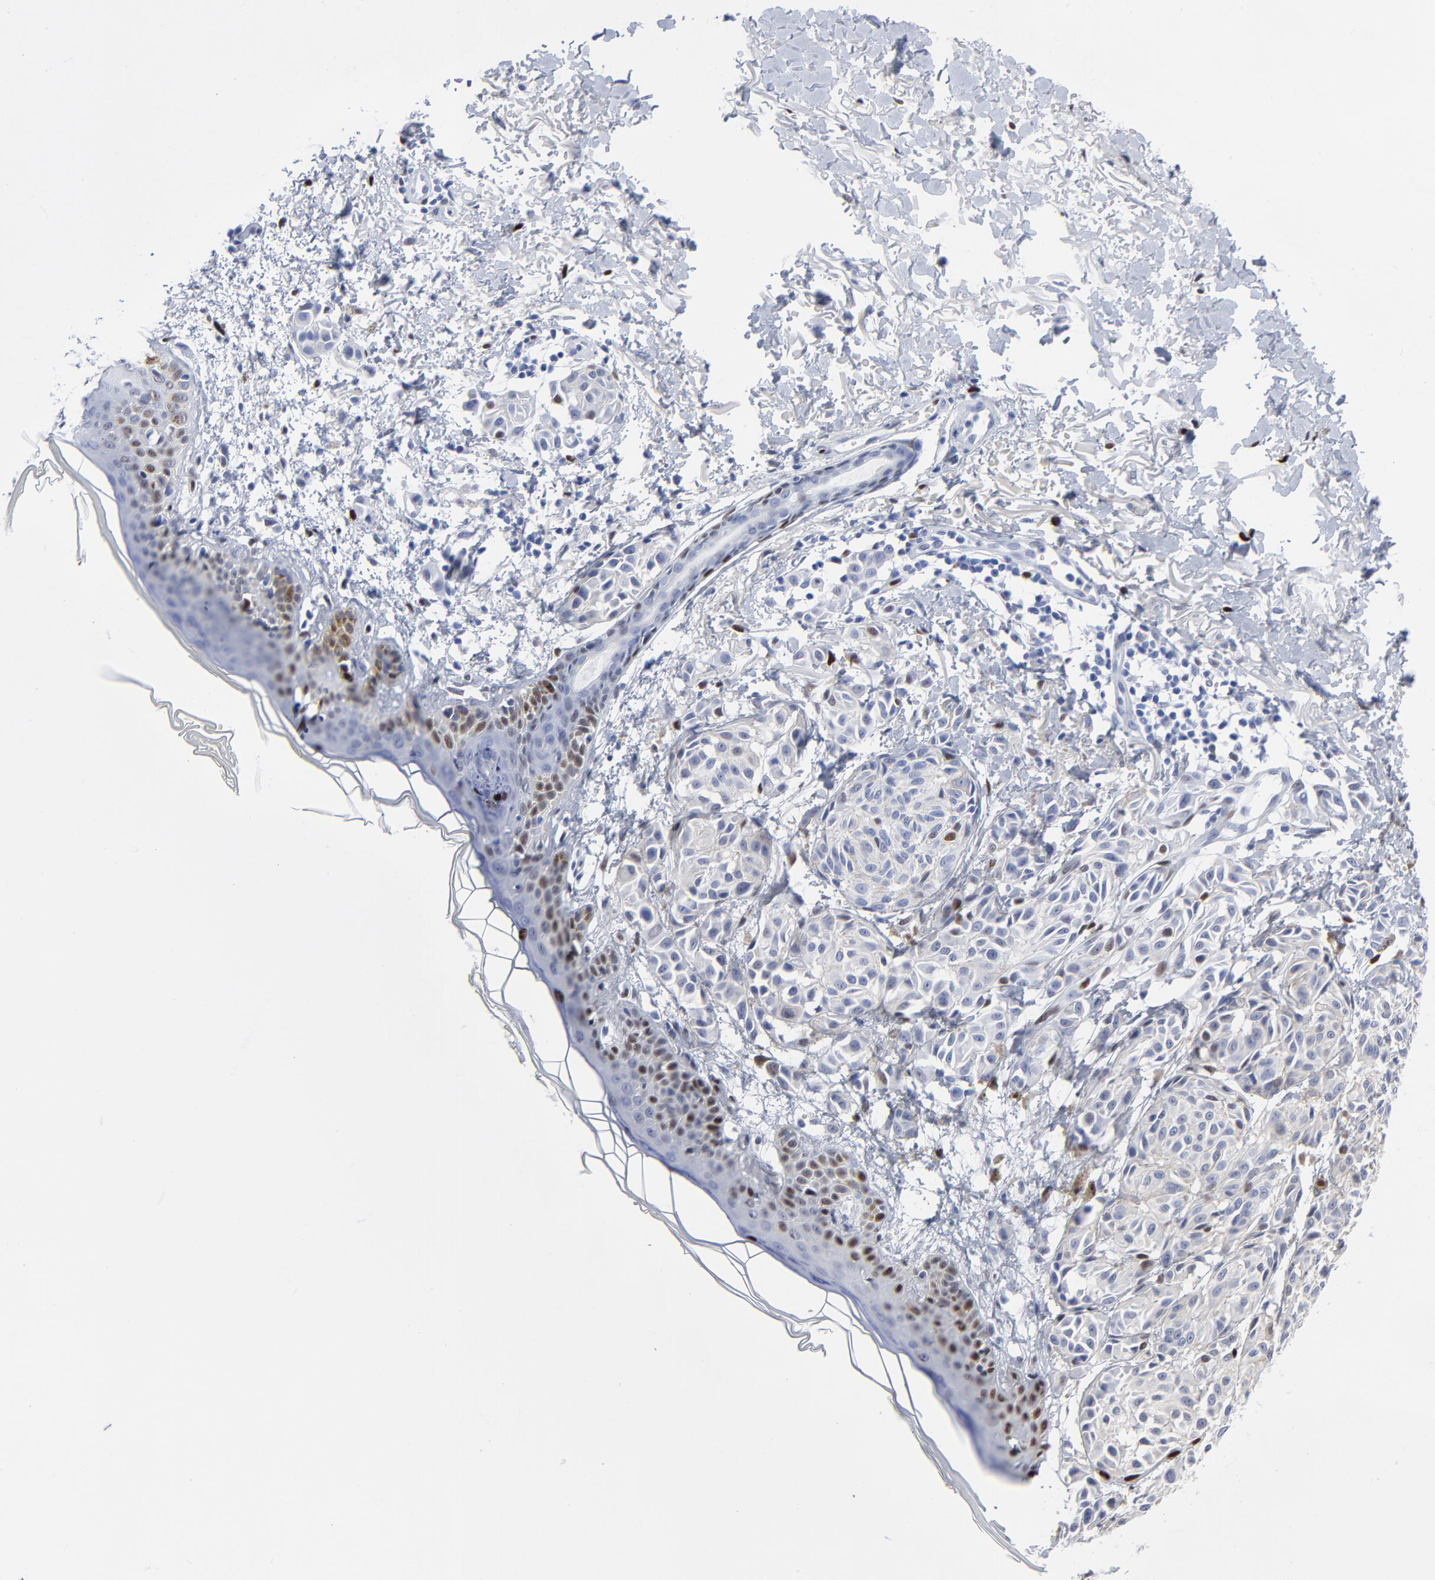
{"staining": {"intensity": "moderate", "quantity": "<25%", "location": "nuclear"}, "tissue": "melanoma", "cell_type": "Tumor cells", "image_type": "cancer", "snomed": [{"axis": "morphology", "description": "Malignant melanoma, NOS"}, {"axis": "topography", "description": "Skin"}], "caption": "Malignant melanoma stained with a brown dye demonstrates moderate nuclear positive expression in about <25% of tumor cells.", "gene": "JUN", "patient": {"sex": "male", "age": 76}}